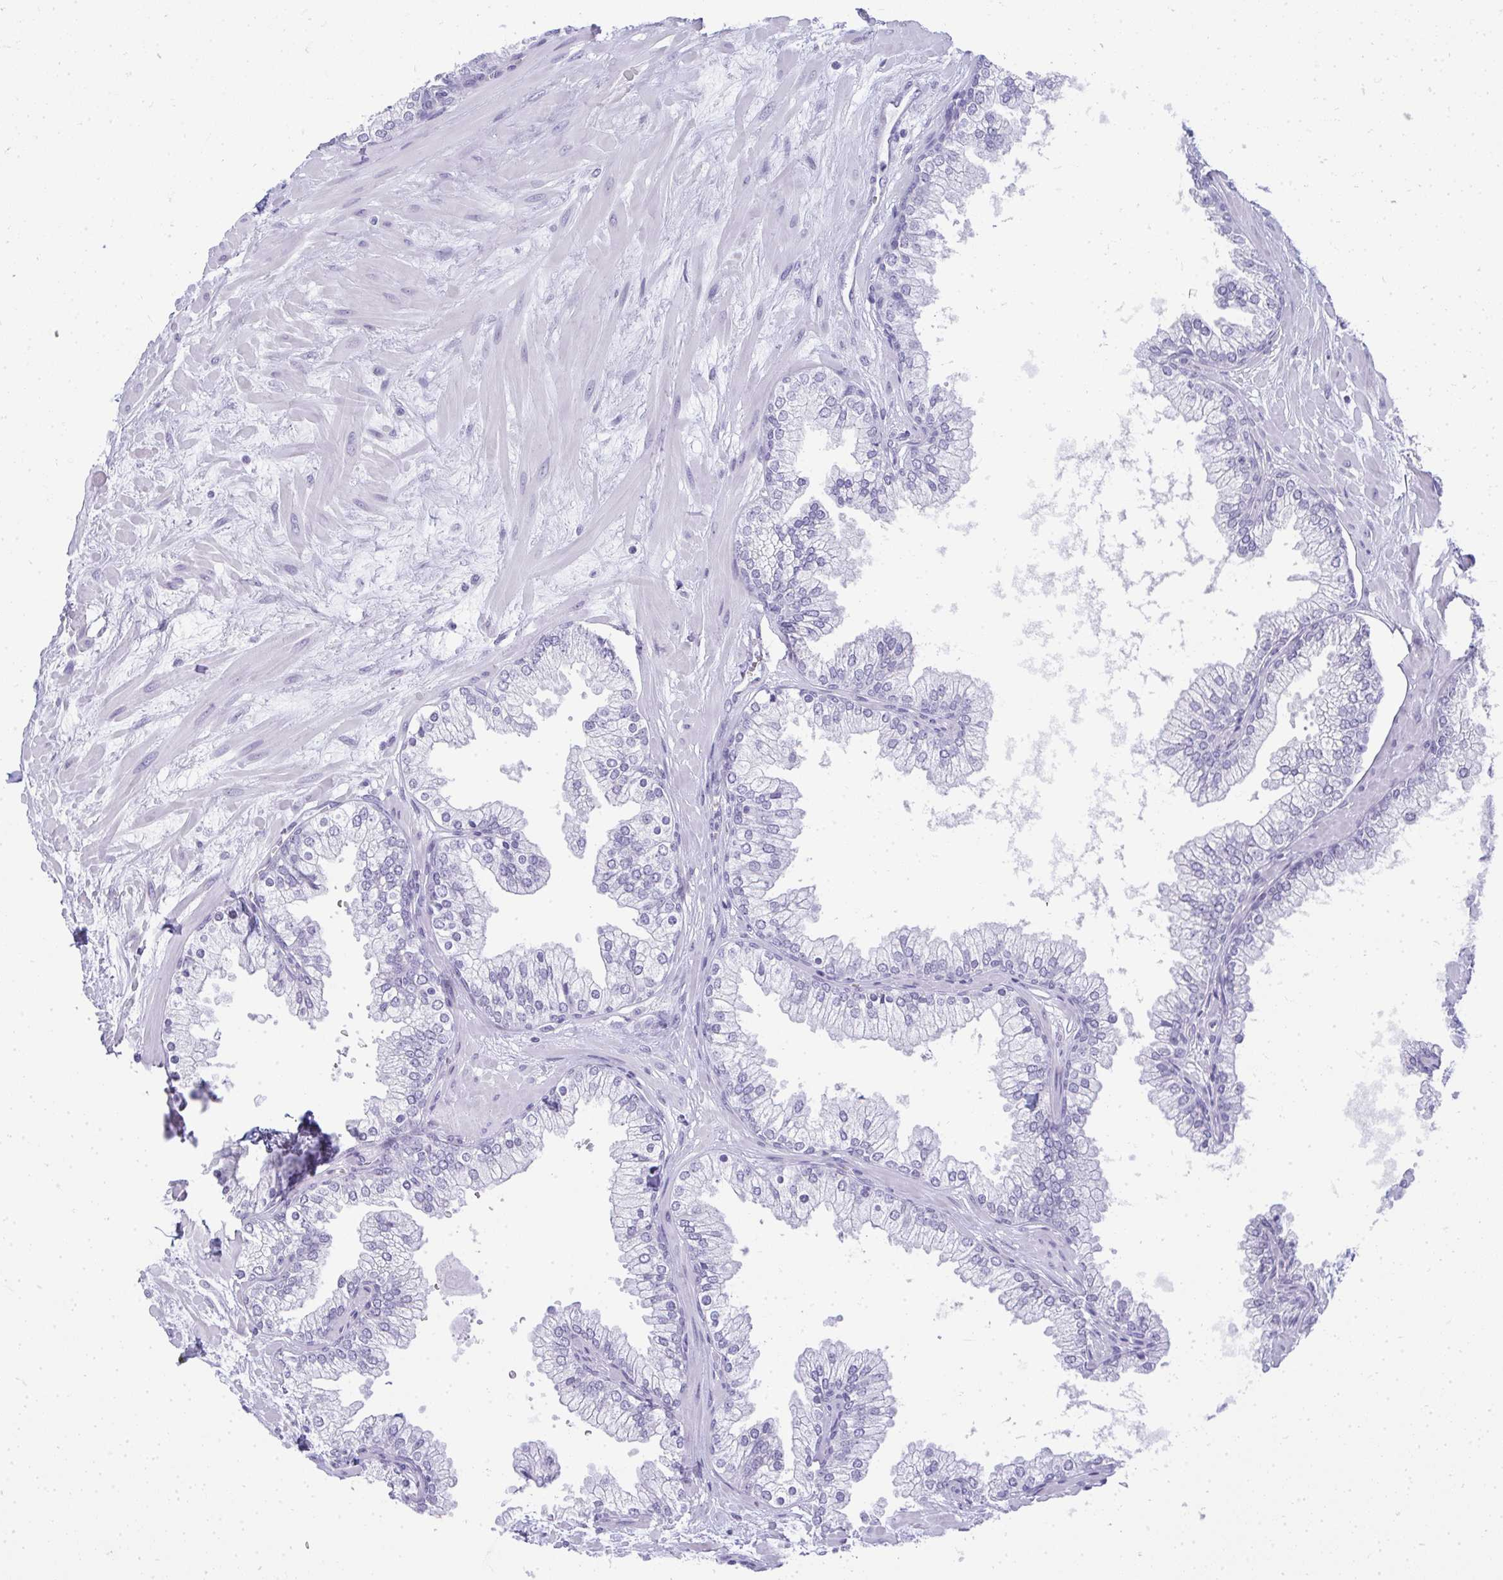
{"staining": {"intensity": "negative", "quantity": "none", "location": "none"}, "tissue": "prostate", "cell_type": "Glandular cells", "image_type": "normal", "snomed": [{"axis": "morphology", "description": "Normal tissue, NOS"}, {"axis": "topography", "description": "Prostate"}, {"axis": "topography", "description": "Peripheral nerve tissue"}], "caption": "Immunohistochemistry (IHC) histopathology image of benign prostate stained for a protein (brown), which displays no expression in glandular cells.", "gene": "PLA2G1B", "patient": {"sex": "male", "age": 61}}